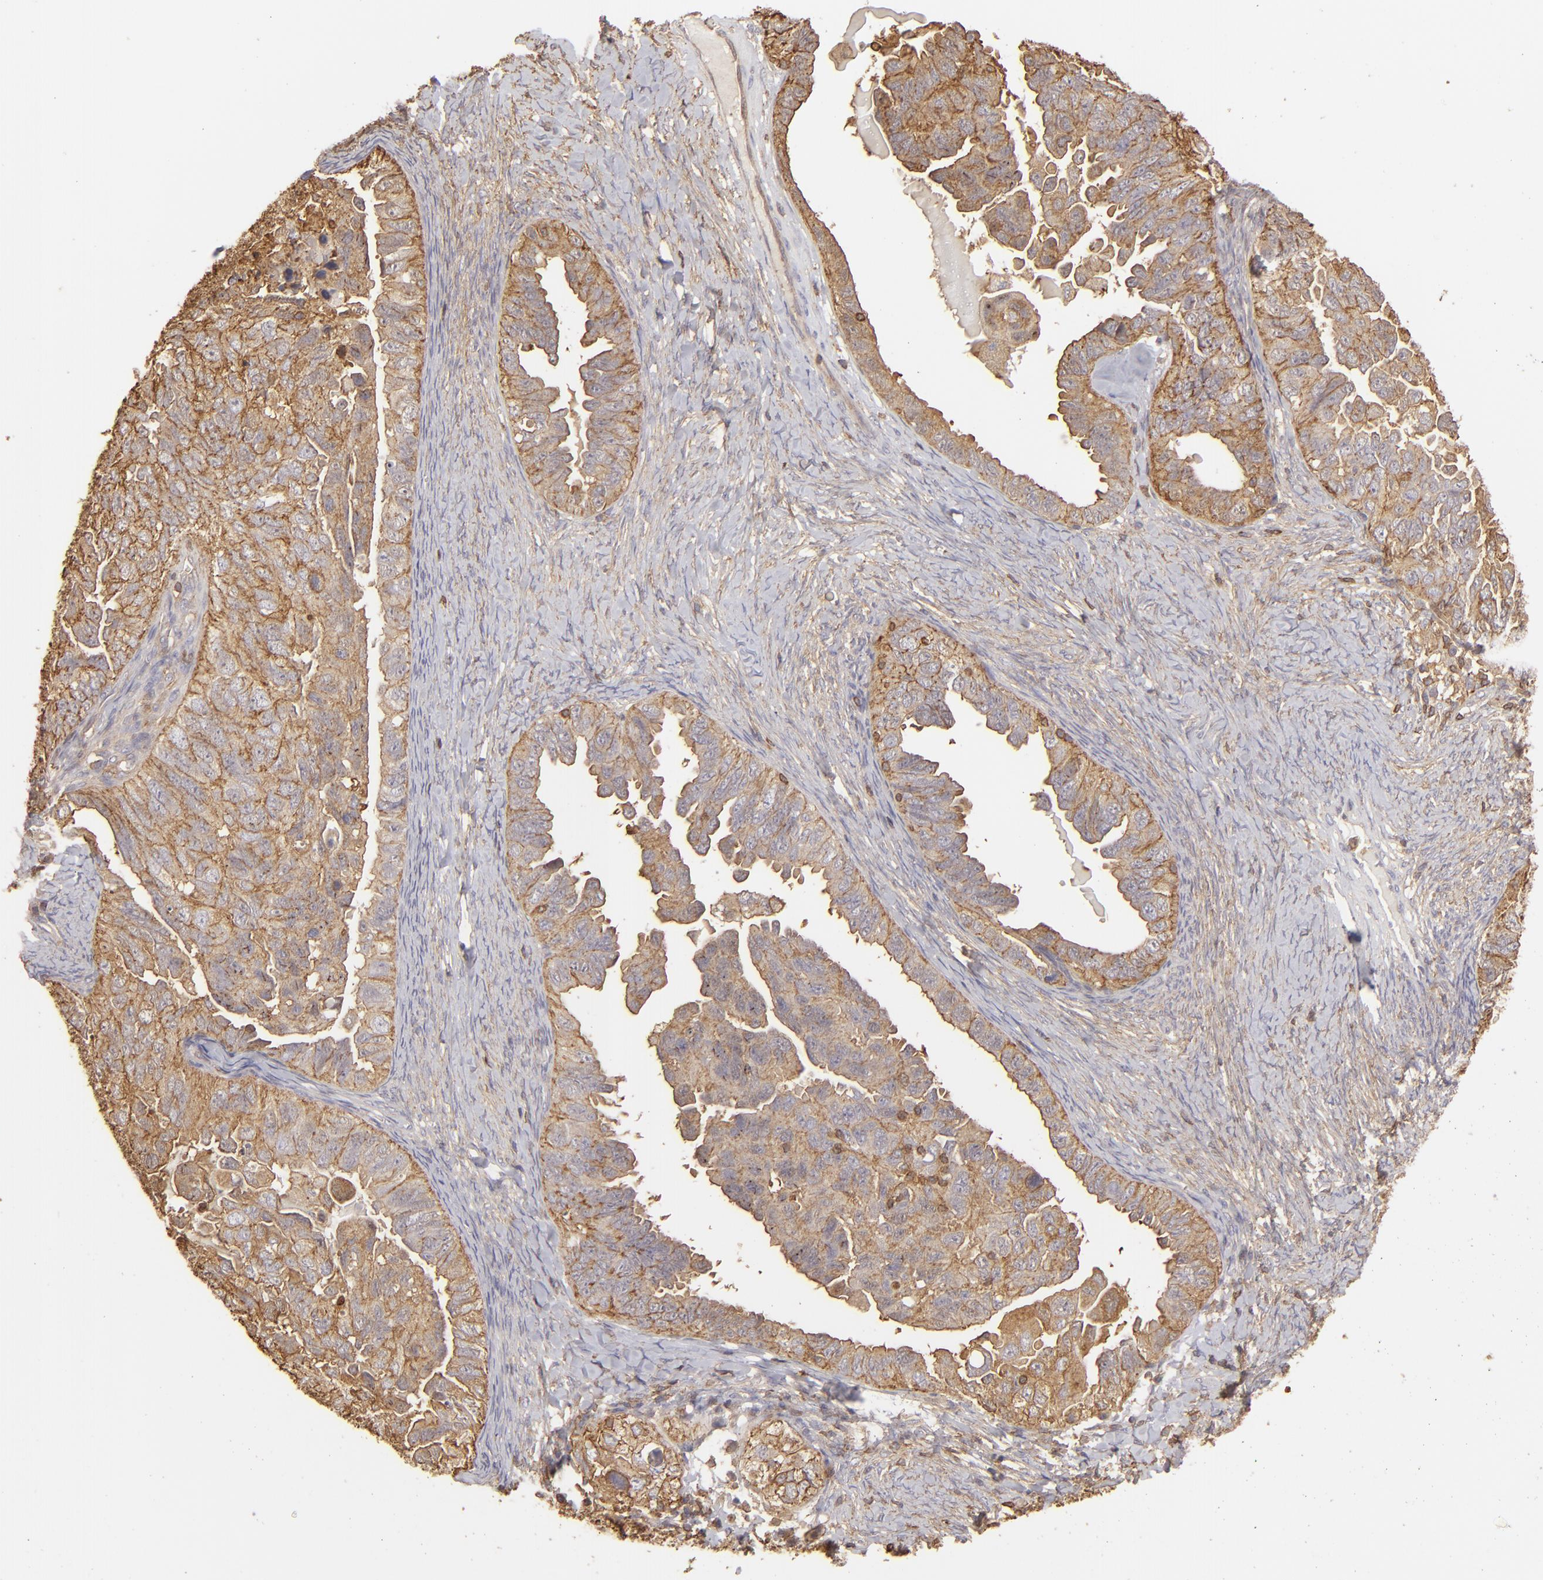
{"staining": {"intensity": "moderate", "quantity": ">75%", "location": "cytoplasmic/membranous"}, "tissue": "ovarian cancer", "cell_type": "Tumor cells", "image_type": "cancer", "snomed": [{"axis": "morphology", "description": "Cystadenocarcinoma, serous, NOS"}, {"axis": "topography", "description": "Ovary"}], "caption": "Protein staining of ovarian cancer tissue shows moderate cytoplasmic/membranous staining in approximately >75% of tumor cells.", "gene": "ACTB", "patient": {"sex": "female", "age": 82}}